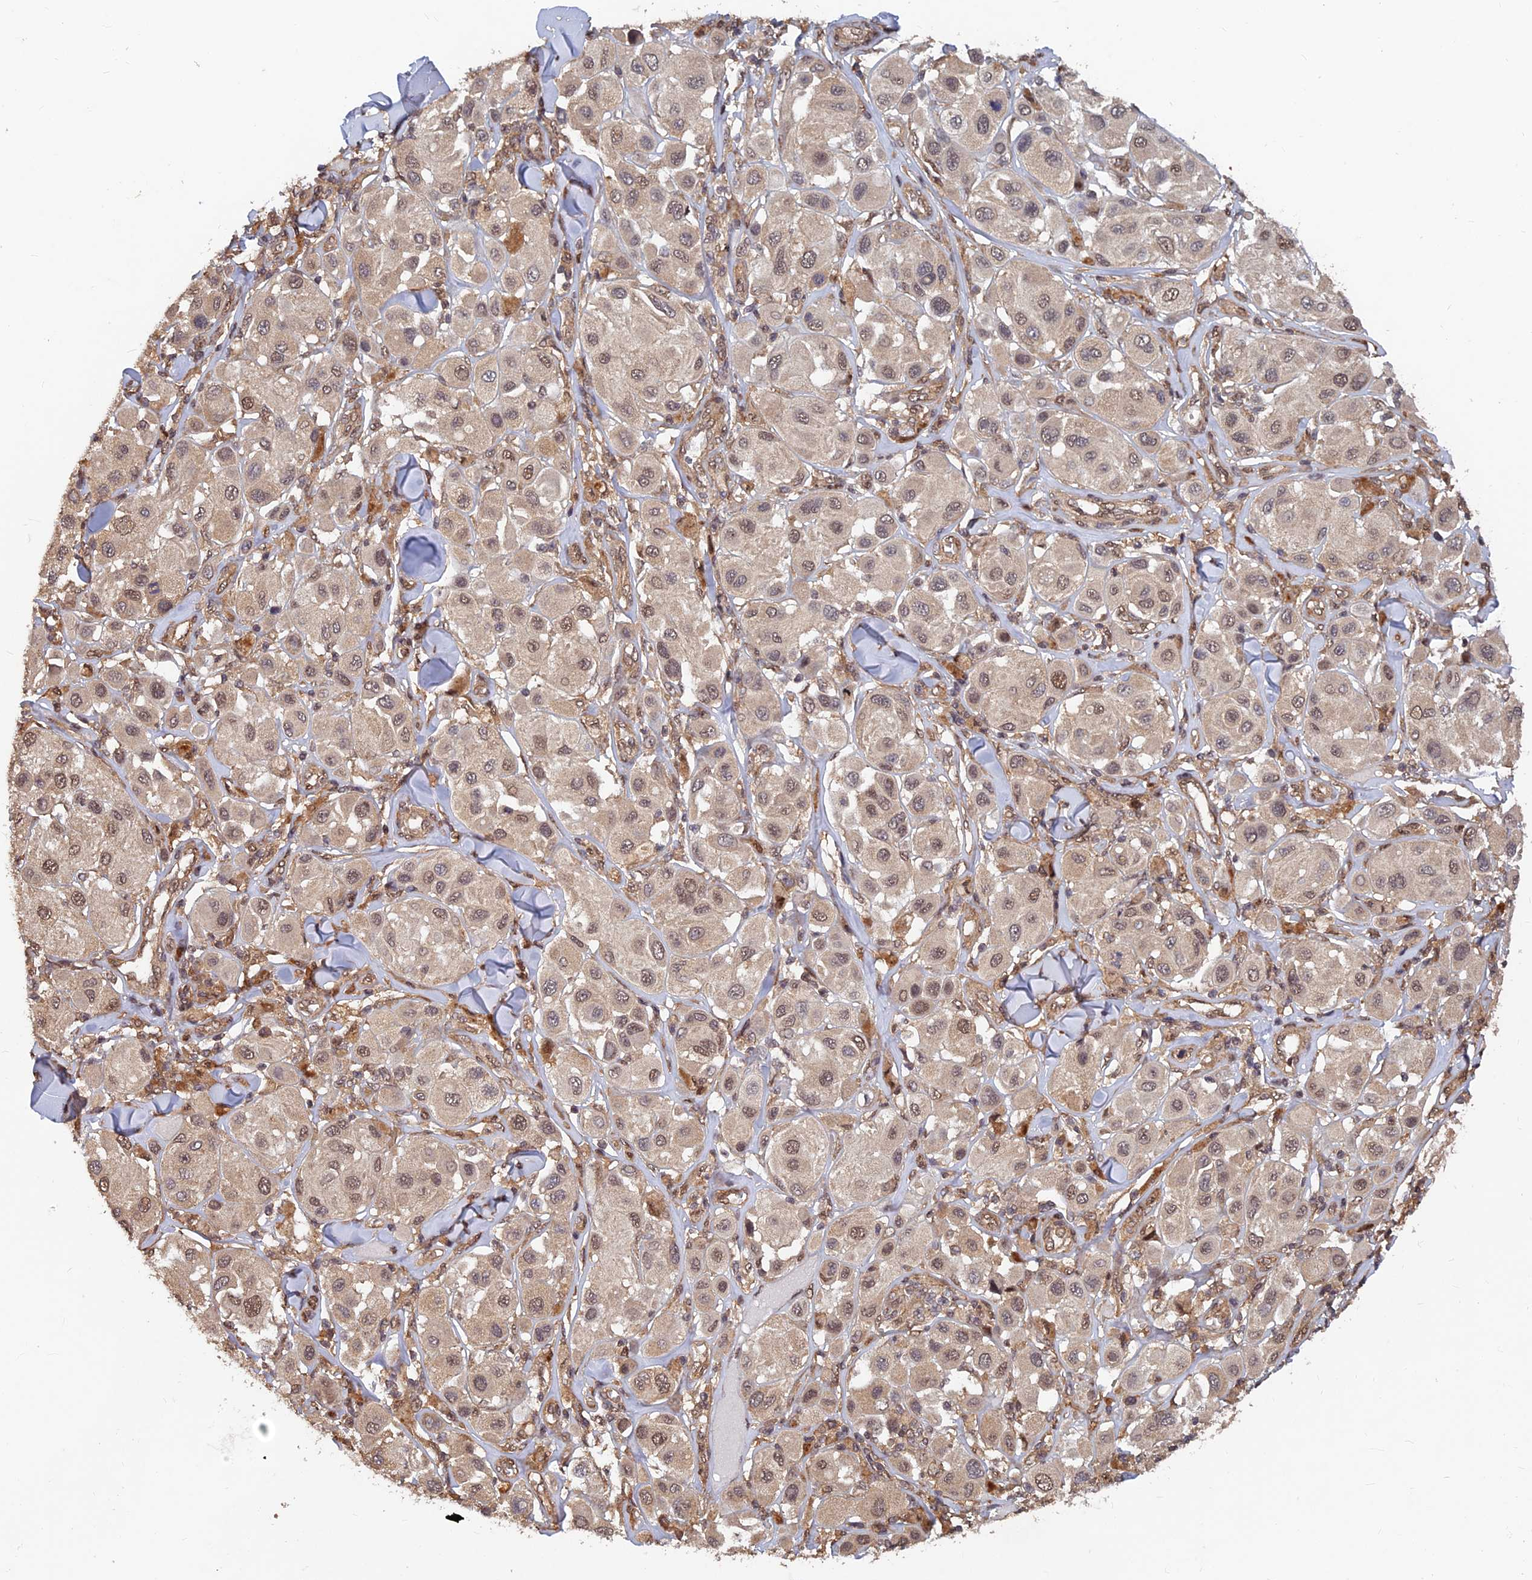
{"staining": {"intensity": "weak", "quantity": ">75%", "location": "nuclear"}, "tissue": "melanoma", "cell_type": "Tumor cells", "image_type": "cancer", "snomed": [{"axis": "morphology", "description": "Malignant melanoma, Metastatic site"}, {"axis": "topography", "description": "Skin"}], "caption": "This is a histology image of IHC staining of malignant melanoma (metastatic site), which shows weak positivity in the nuclear of tumor cells.", "gene": "FAM53C", "patient": {"sex": "male", "age": 41}}